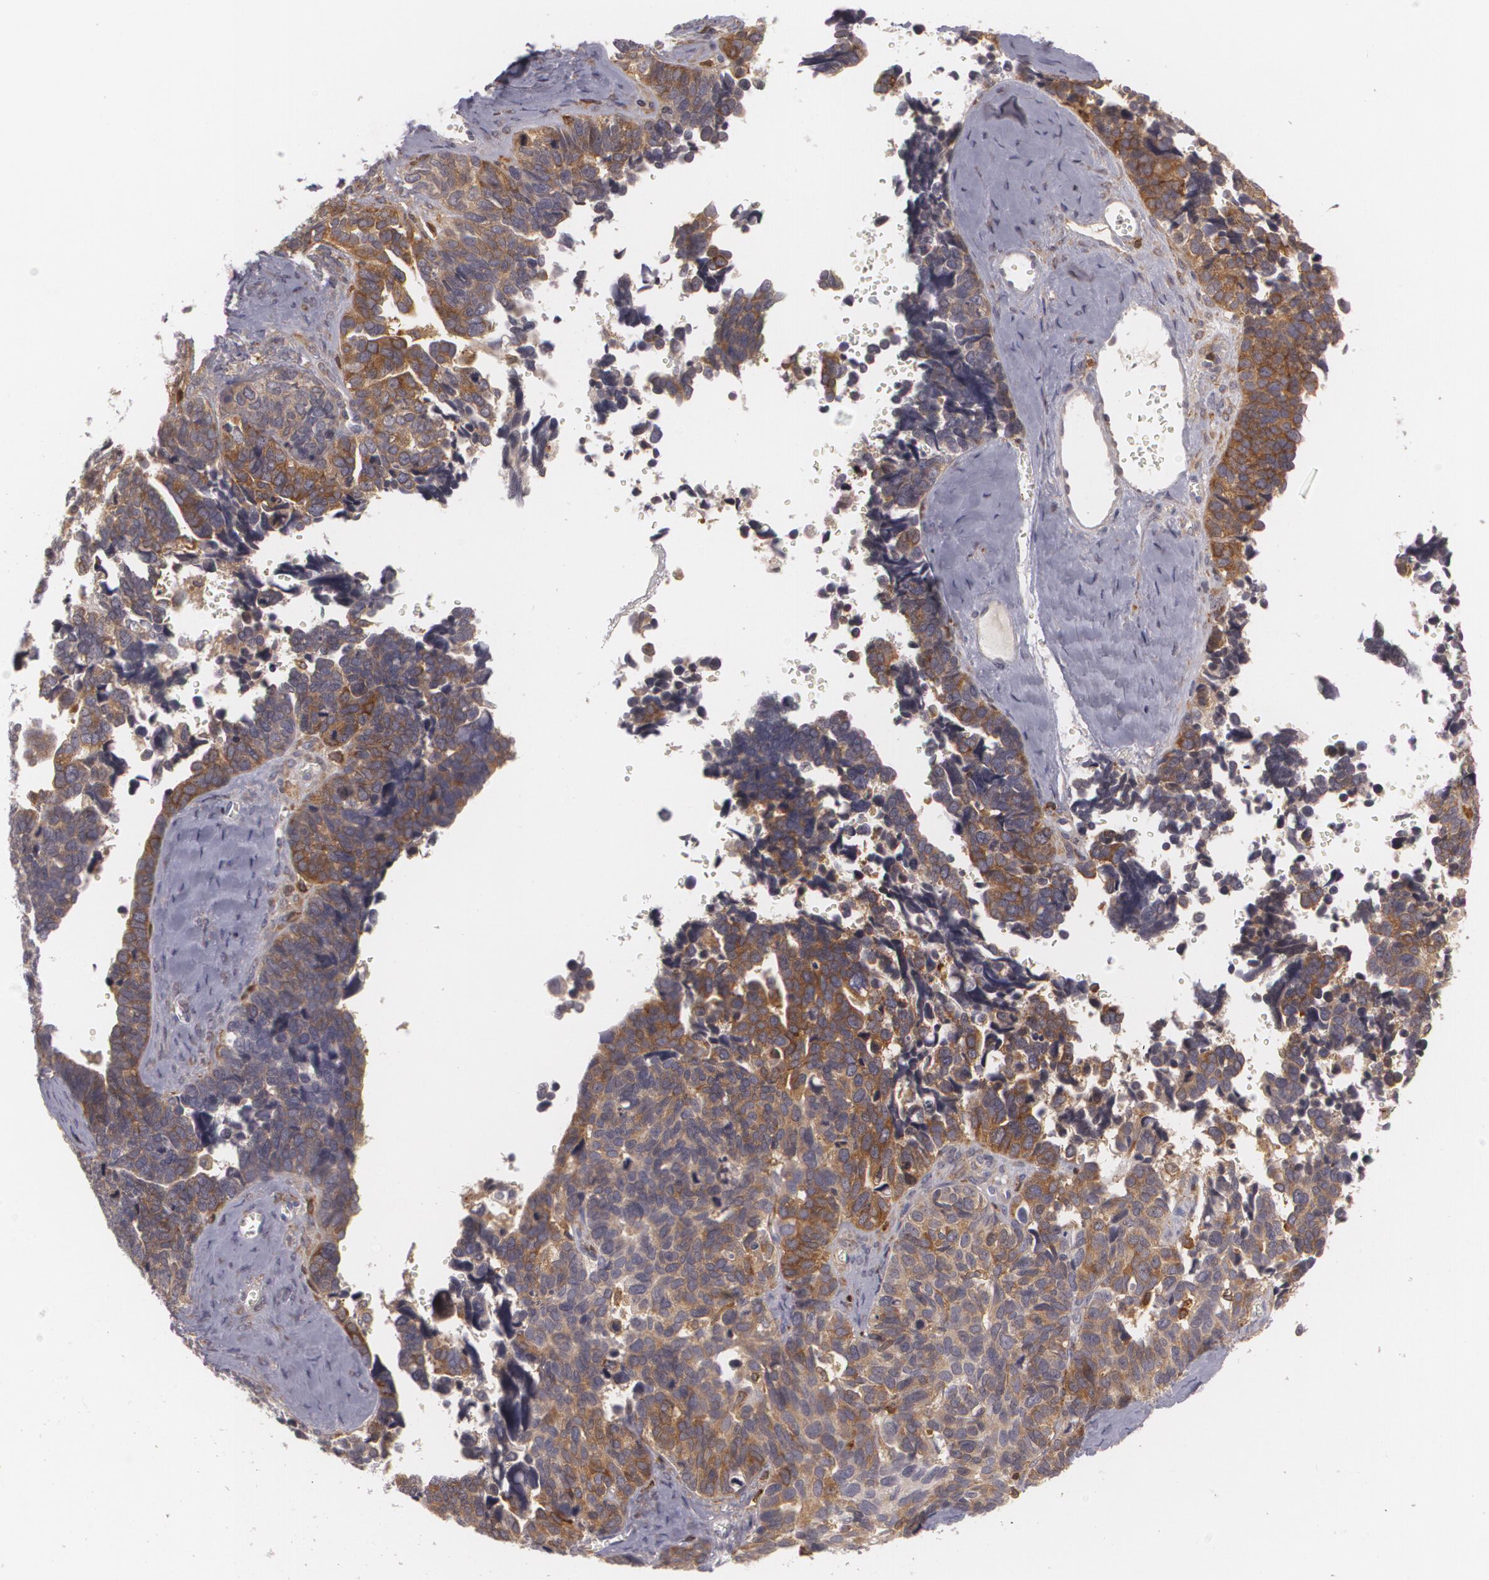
{"staining": {"intensity": "moderate", "quantity": "25%-75%", "location": "cytoplasmic/membranous"}, "tissue": "ovarian cancer", "cell_type": "Tumor cells", "image_type": "cancer", "snomed": [{"axis": "morphology", "description": "Cystadenocarcinoma, serous, NOS"}, {"axis": "topography", "description": "Ovary"}], "caption": "An IHC micrograph of neoplastic tissue is shown. Protein staining in brown labels moderate cytoplasmic/membranous positivity in serous cystadenocarcinoma (ovarian) within tumor cells.", "gene": "BIN1", "patient": {"sex": "female", "age": 77}}